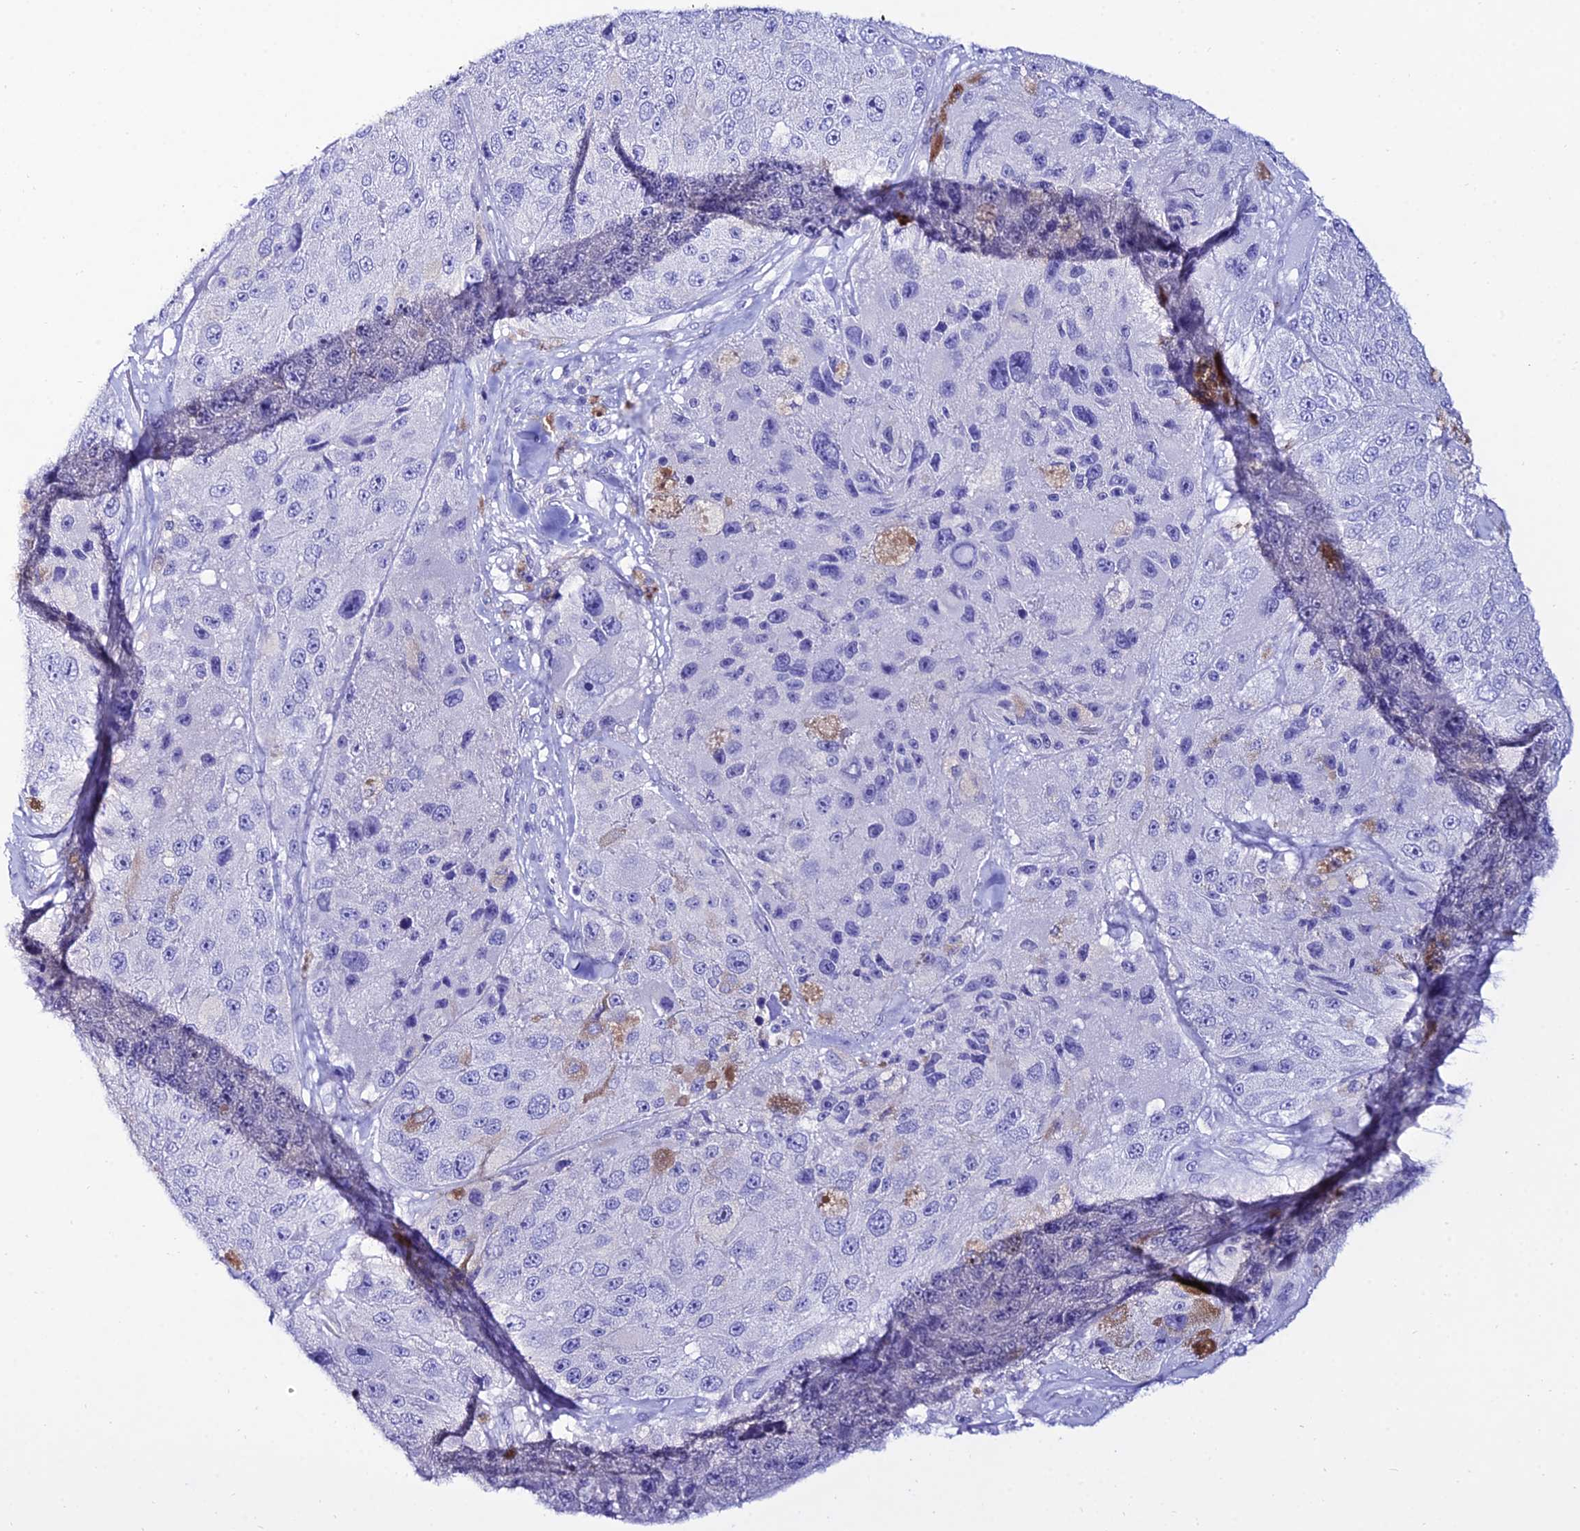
{"staining": {"intensity": "negative", "quantity": "none", "location": "none"}, "tissue": "melanoma", "cell_type": "Tumor cells", "image_type": "cancer", "snomed": [{"axis": "morphology", "description": "Malignant melanoma, Metastatic site"}, {"axis": "topography", "description": "Lymph node"}], "caption": "There is no significant staining in tumor cells of malignant melanoma (metastatic site). (DAB (3,3'-diaminobenzidine) IHC with hematoxylin counter stain).", "gene": "OR4D5", "patient": {"sex": "male", "age": 62}}